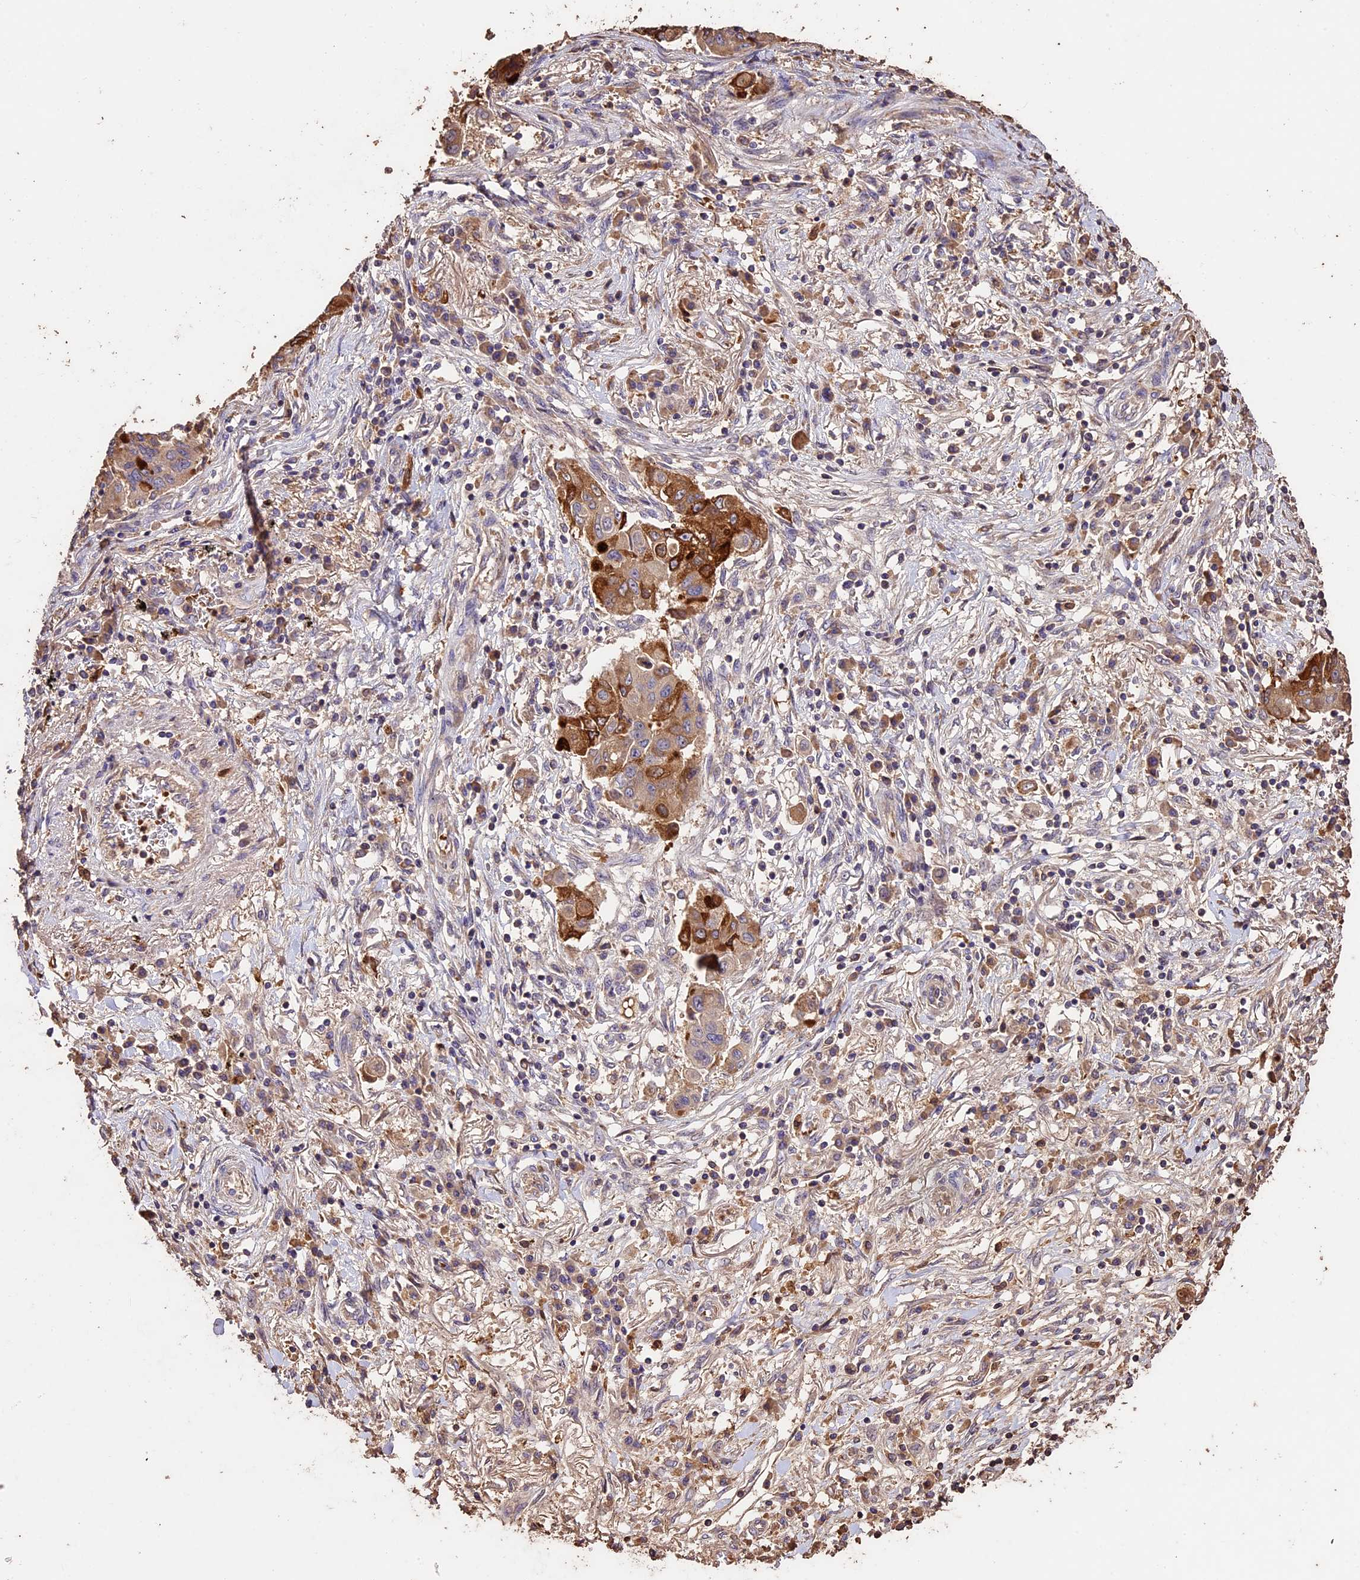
{"staining": {"intensity": "strong", "quantity": "<25%", "location": "cytoplasmic/membranous"}, "tissue": "lung cancer", "cell_type": "Tumor cells", "image_type": "cancer", "snomed": [{"axis": "morphology", "description": "Squamous cell carcinoma, NOS"}, {"axis": "topography", "description": "Lung"}], "caption": "Protein analysis of lung cancer tissue shows strong cytoplasmic/membranous staining in approximately <25% of tumor cells.", "gene": "CRLF1", "patient": {"sex": "male", "age": 74}}